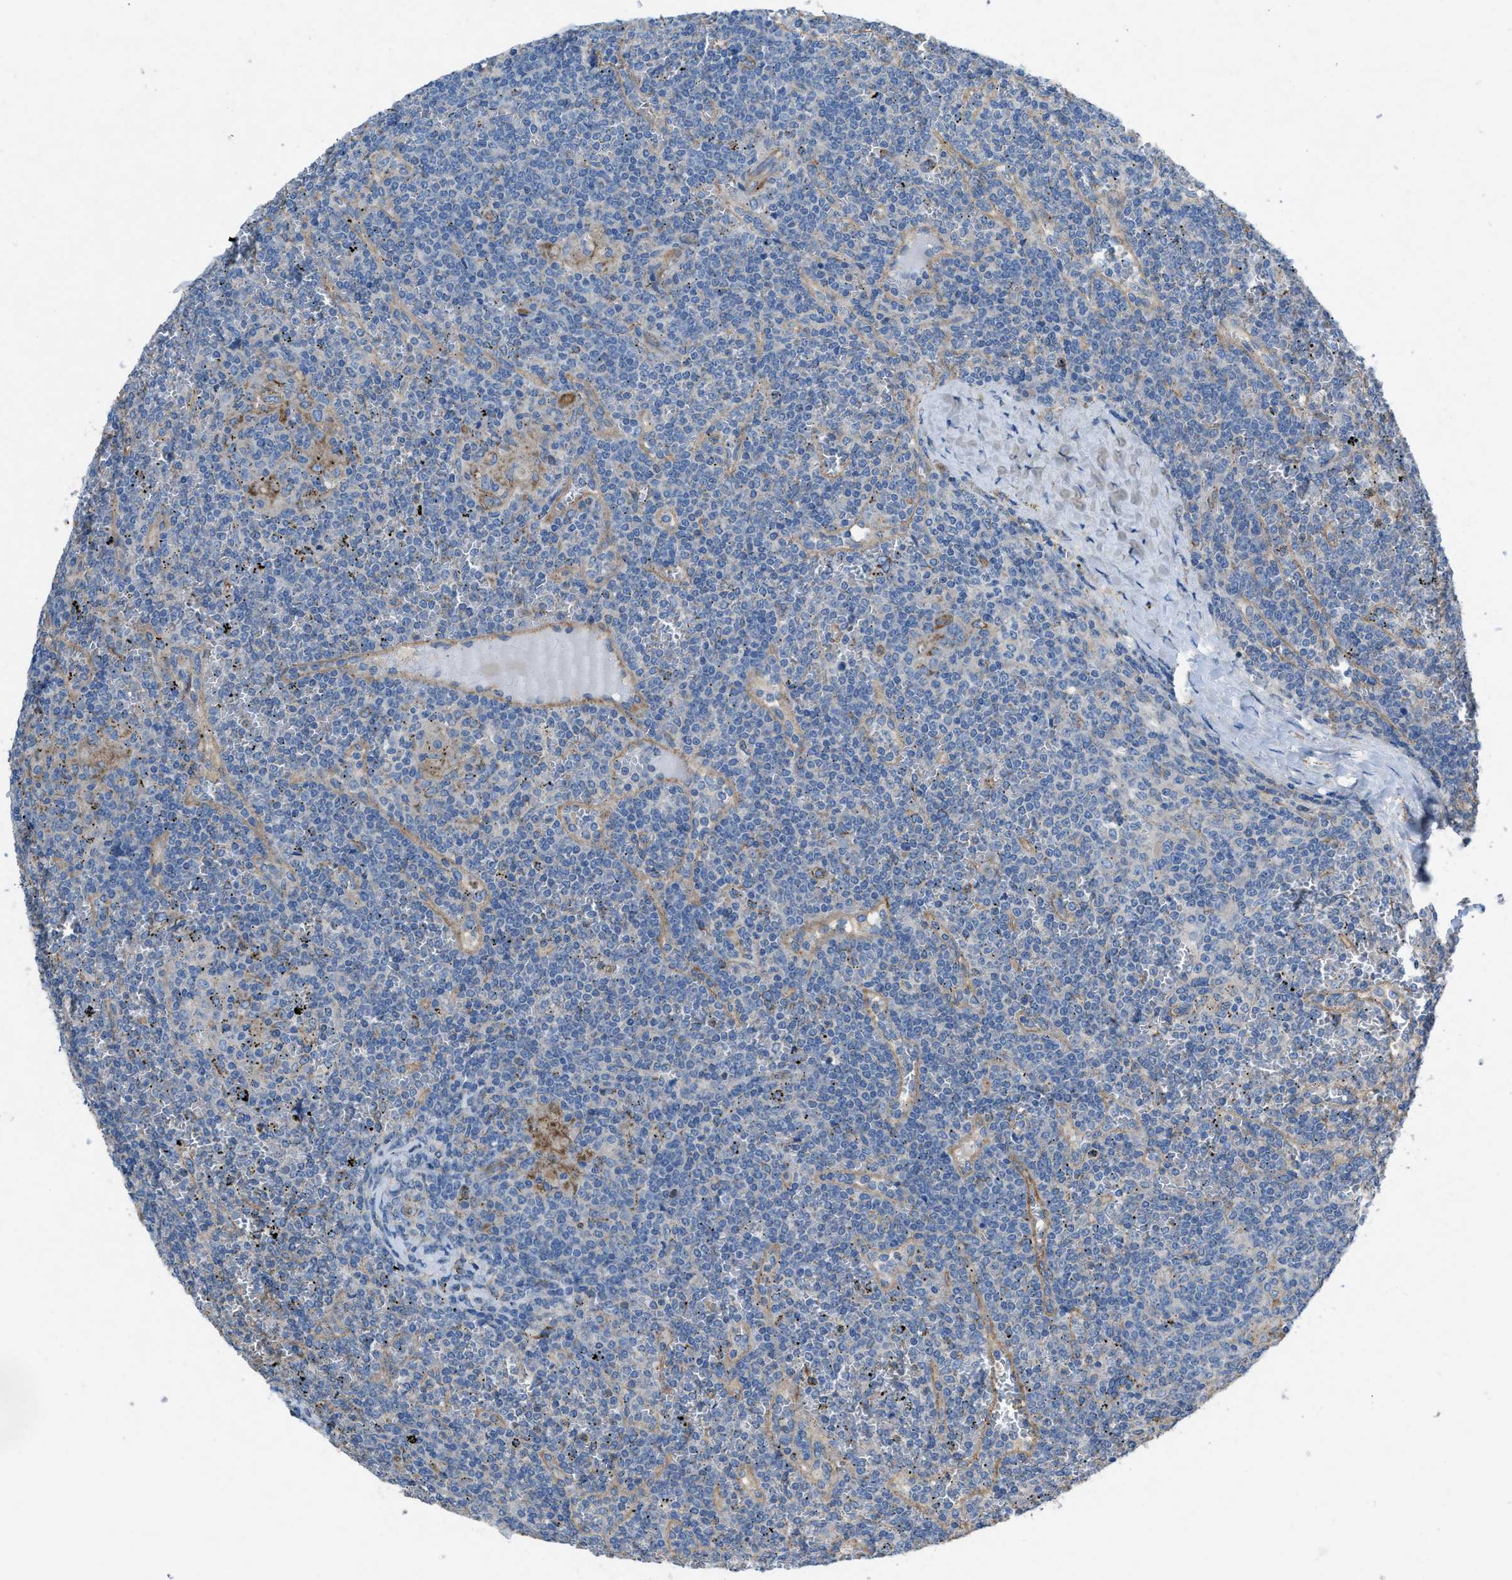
{"staining": {"intensity": "negative", "quantity": "none", "location": "none"}, "tissue": "lymphoma", "cell_type": "Tumor cells", "image_type": "cancer", "snomed": [{"axis": "morphology", "description": "Malignant lymphoma, non-Hodgkin's type, Low grade"}, {"axis": "topography", "description": "Spleen"}], "caption": "This is a micrograph of immunohistochemistry (IHC) staining of lymphoma, which shows no positivity in tumor cells.", "gene": "DOLPP1", "patient": {"sex": "female", "age": 19}}